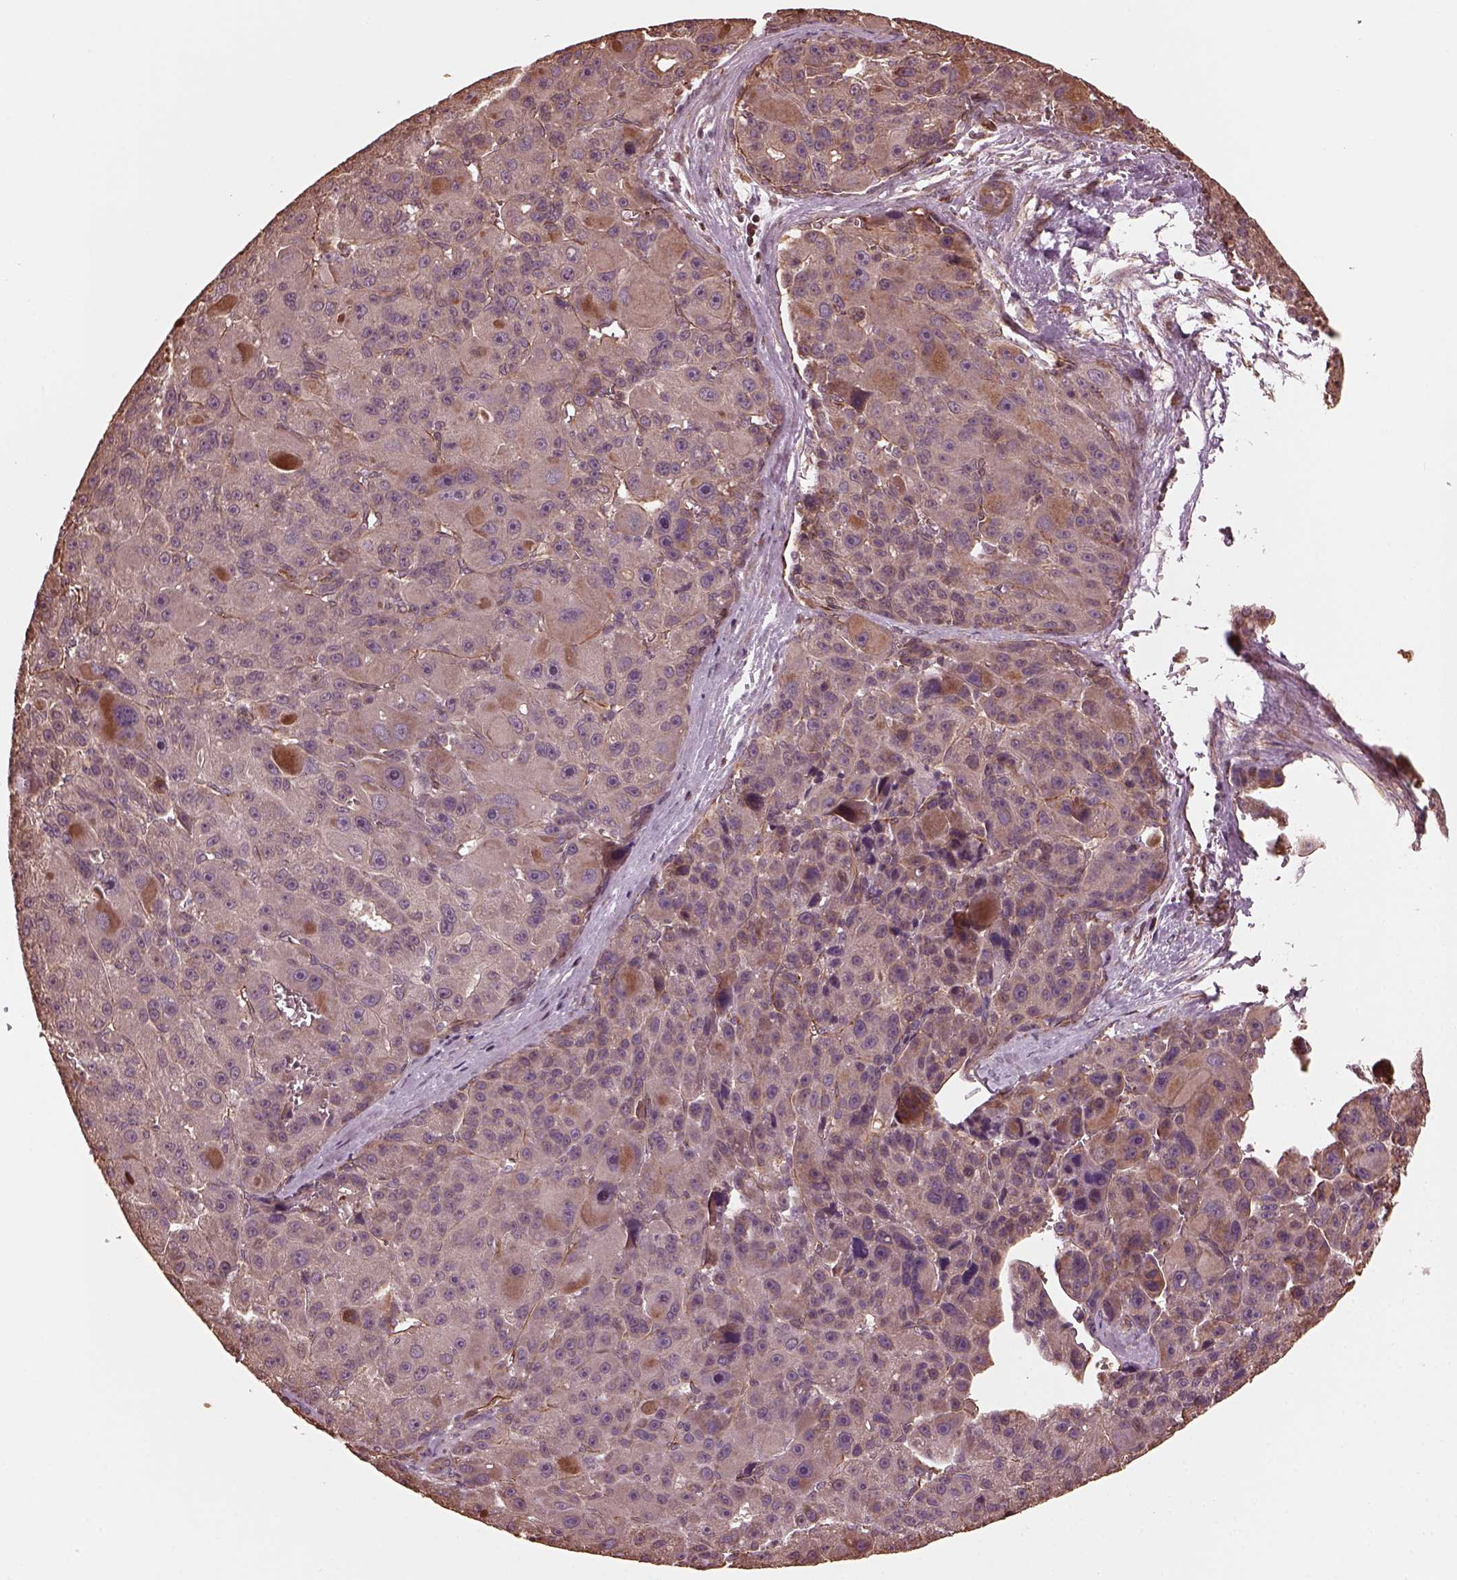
{"staining": {"intensity": "moderate", "quantity": "<25%", "location": "cytoplasmic/membranous"}, "tissue": "liver cancer", "cell_type": "Tumor cells", "image_type": "cancer", "snomed": [{"axis": "morphology", "description": "Carcinoma, Hepatocellular, NOS"}, {"axis": "topography", "description": "Liver"}], "caption": "Liver cancer tissue exhibits moderate cytoplasmic/membranous expression in approximately <25% of tumor cells, visualized by immunohistochemistry.", "gene": "GTPBP1", "patient": {"sex": "male", "age": 76}}